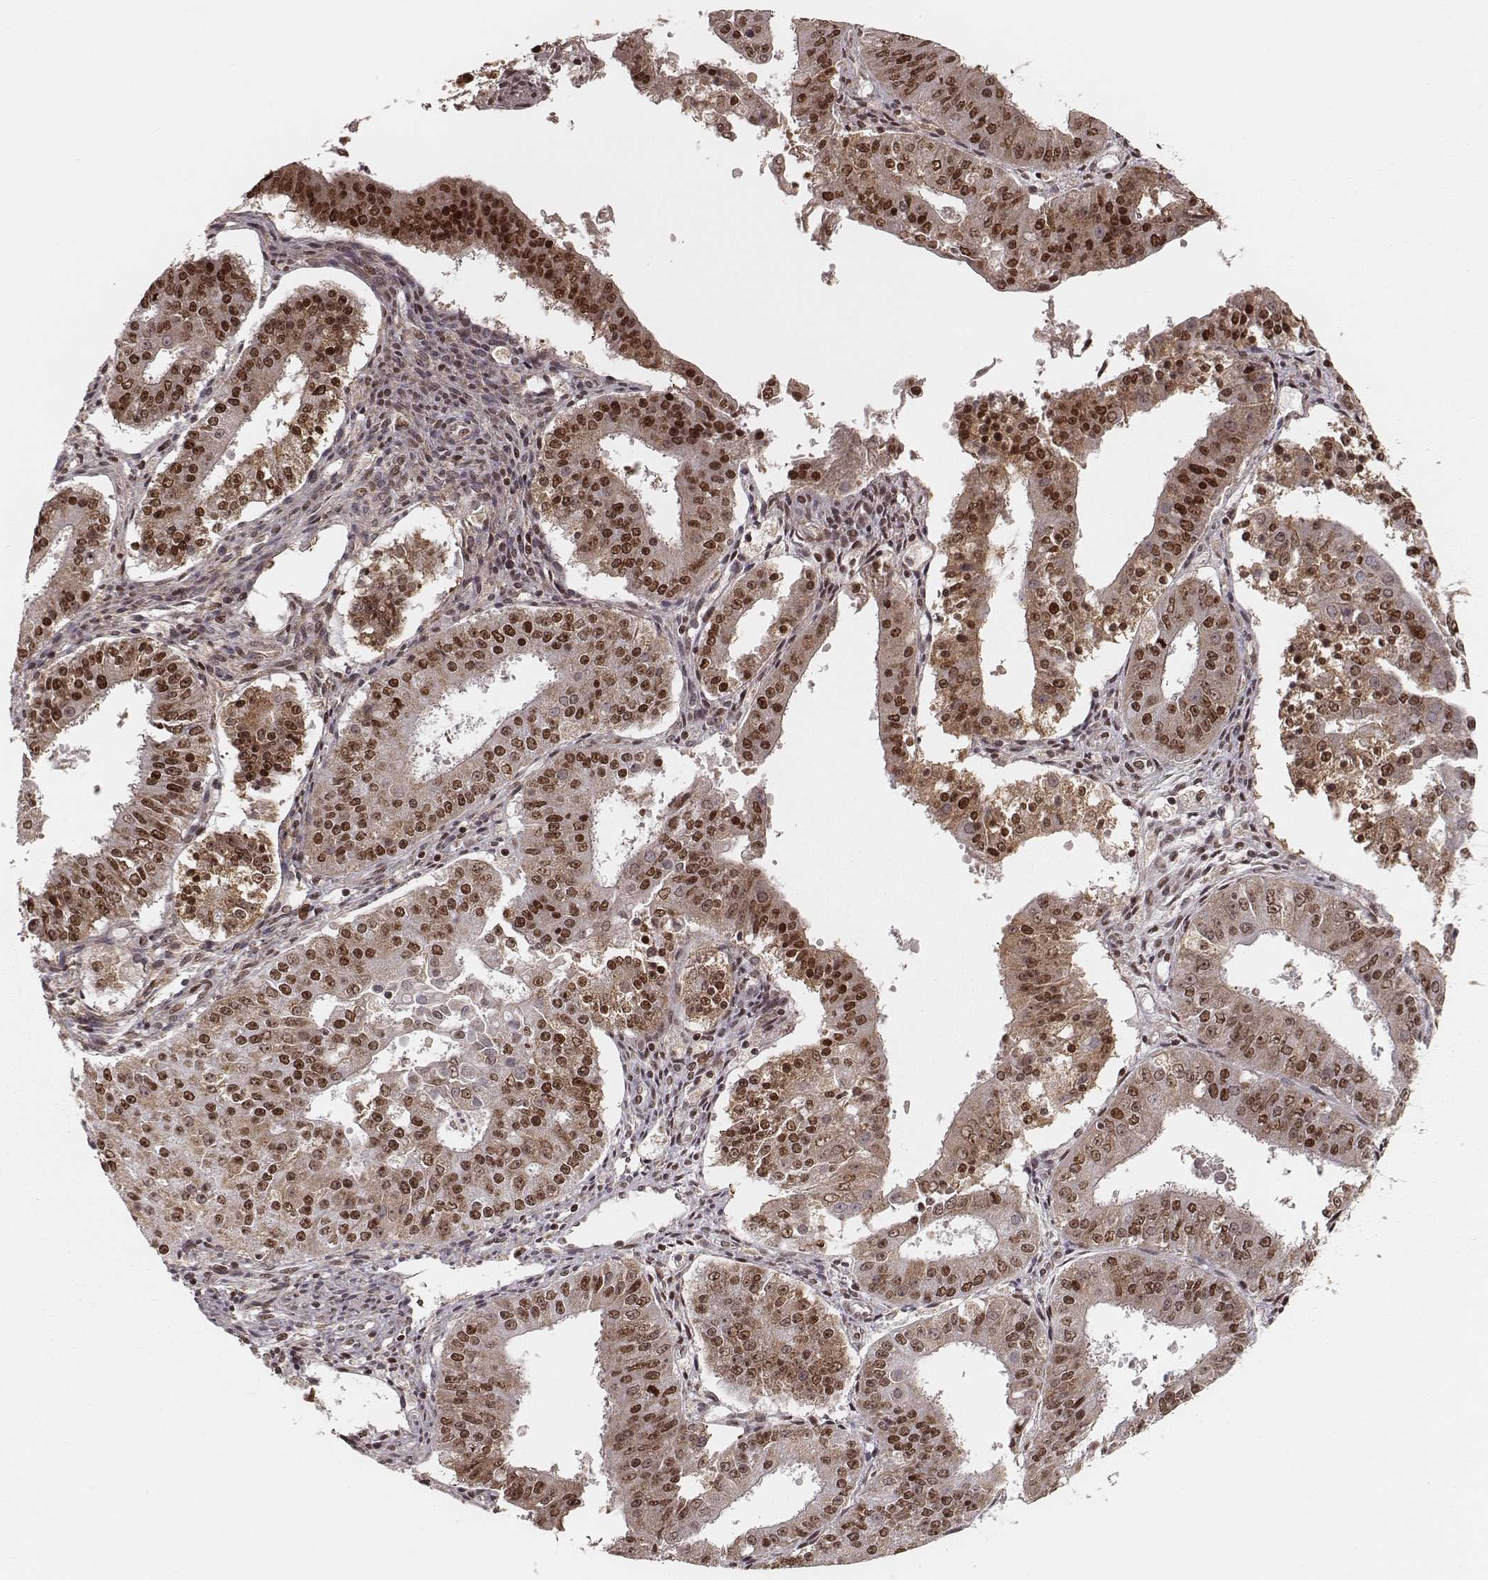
{"staining": {"intensity": "moderate", "quantity": ">75%", "location": "nuclear"}, "tissue": "ovarian cancer", "cell_type": "Tumor cells", "image_type": "cancer", "snomed": [{"axis": "morphology", "description": "Carcinoma, endometroid"}, {"axis": "topography", "description": "Ovary"}], "caption": "Immunohistochemistry (DAB (3,3'-diaminobenzidine)) staining of human ovarian endometroid carcinoma reveals moderate nuclear protein staining in approximately >75% of tumor cells.", "gene": "PARP1", "patient": {"sex": "female", "age": 42}}